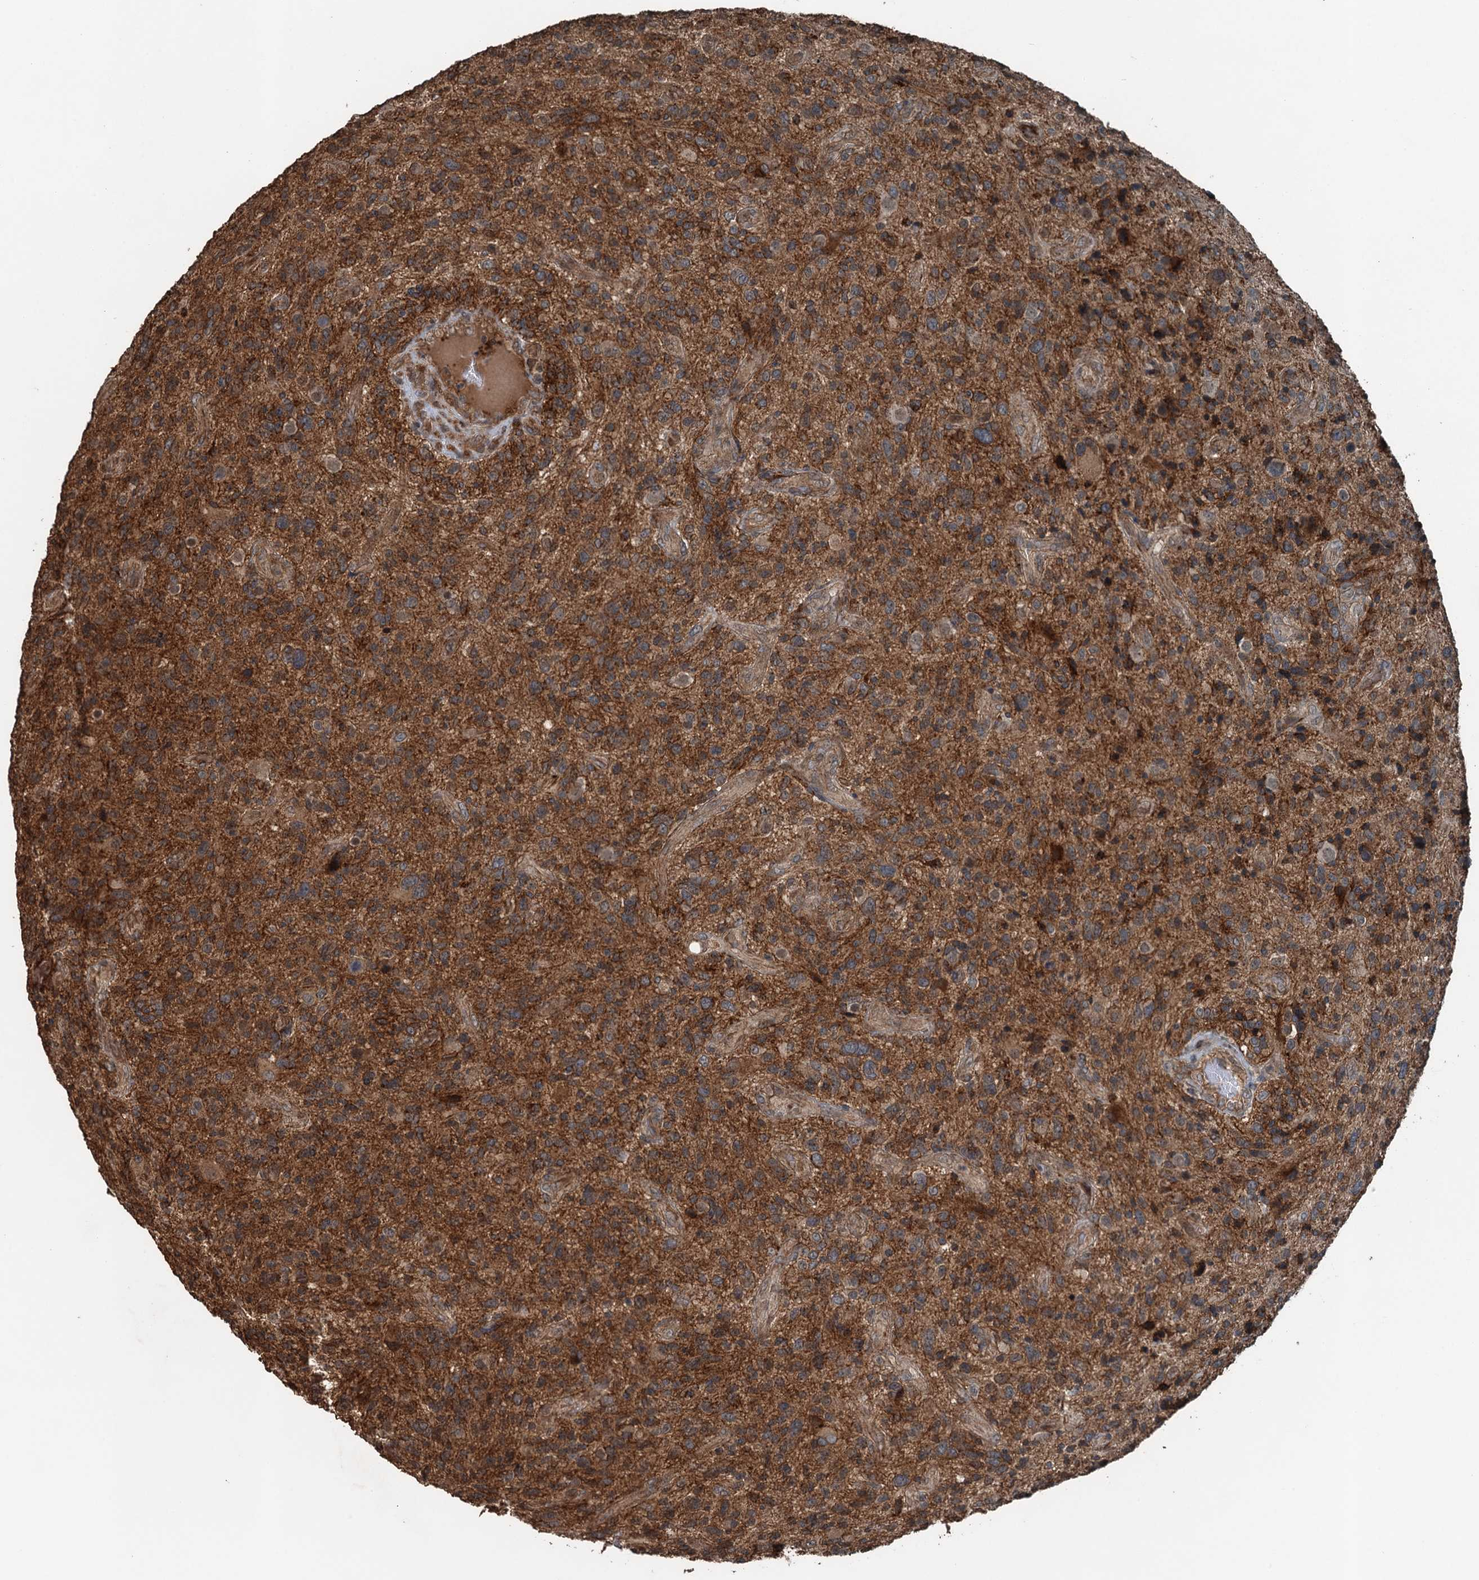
{"staining": {"intensity": "moderate", "quantity": ">75%", "location": "cytoplasmic/membranous"}, "tissue": "glioma", "cell_type": "Tumor cells", "image_type": "cancer", "snomed": [{"axis": "morphology", "description": "Glioma, malignant, High grade"}, {"axis": "topography", "description": "Brain"}], "caption": "The image exhibits staining of malignant glioma (high-grade), revealing moderate cytoplasmic/membranous protein expression (brown color) within tumor cells.", "gene": "TCTN1", "patient": {"sex": "male", "age": 47}}